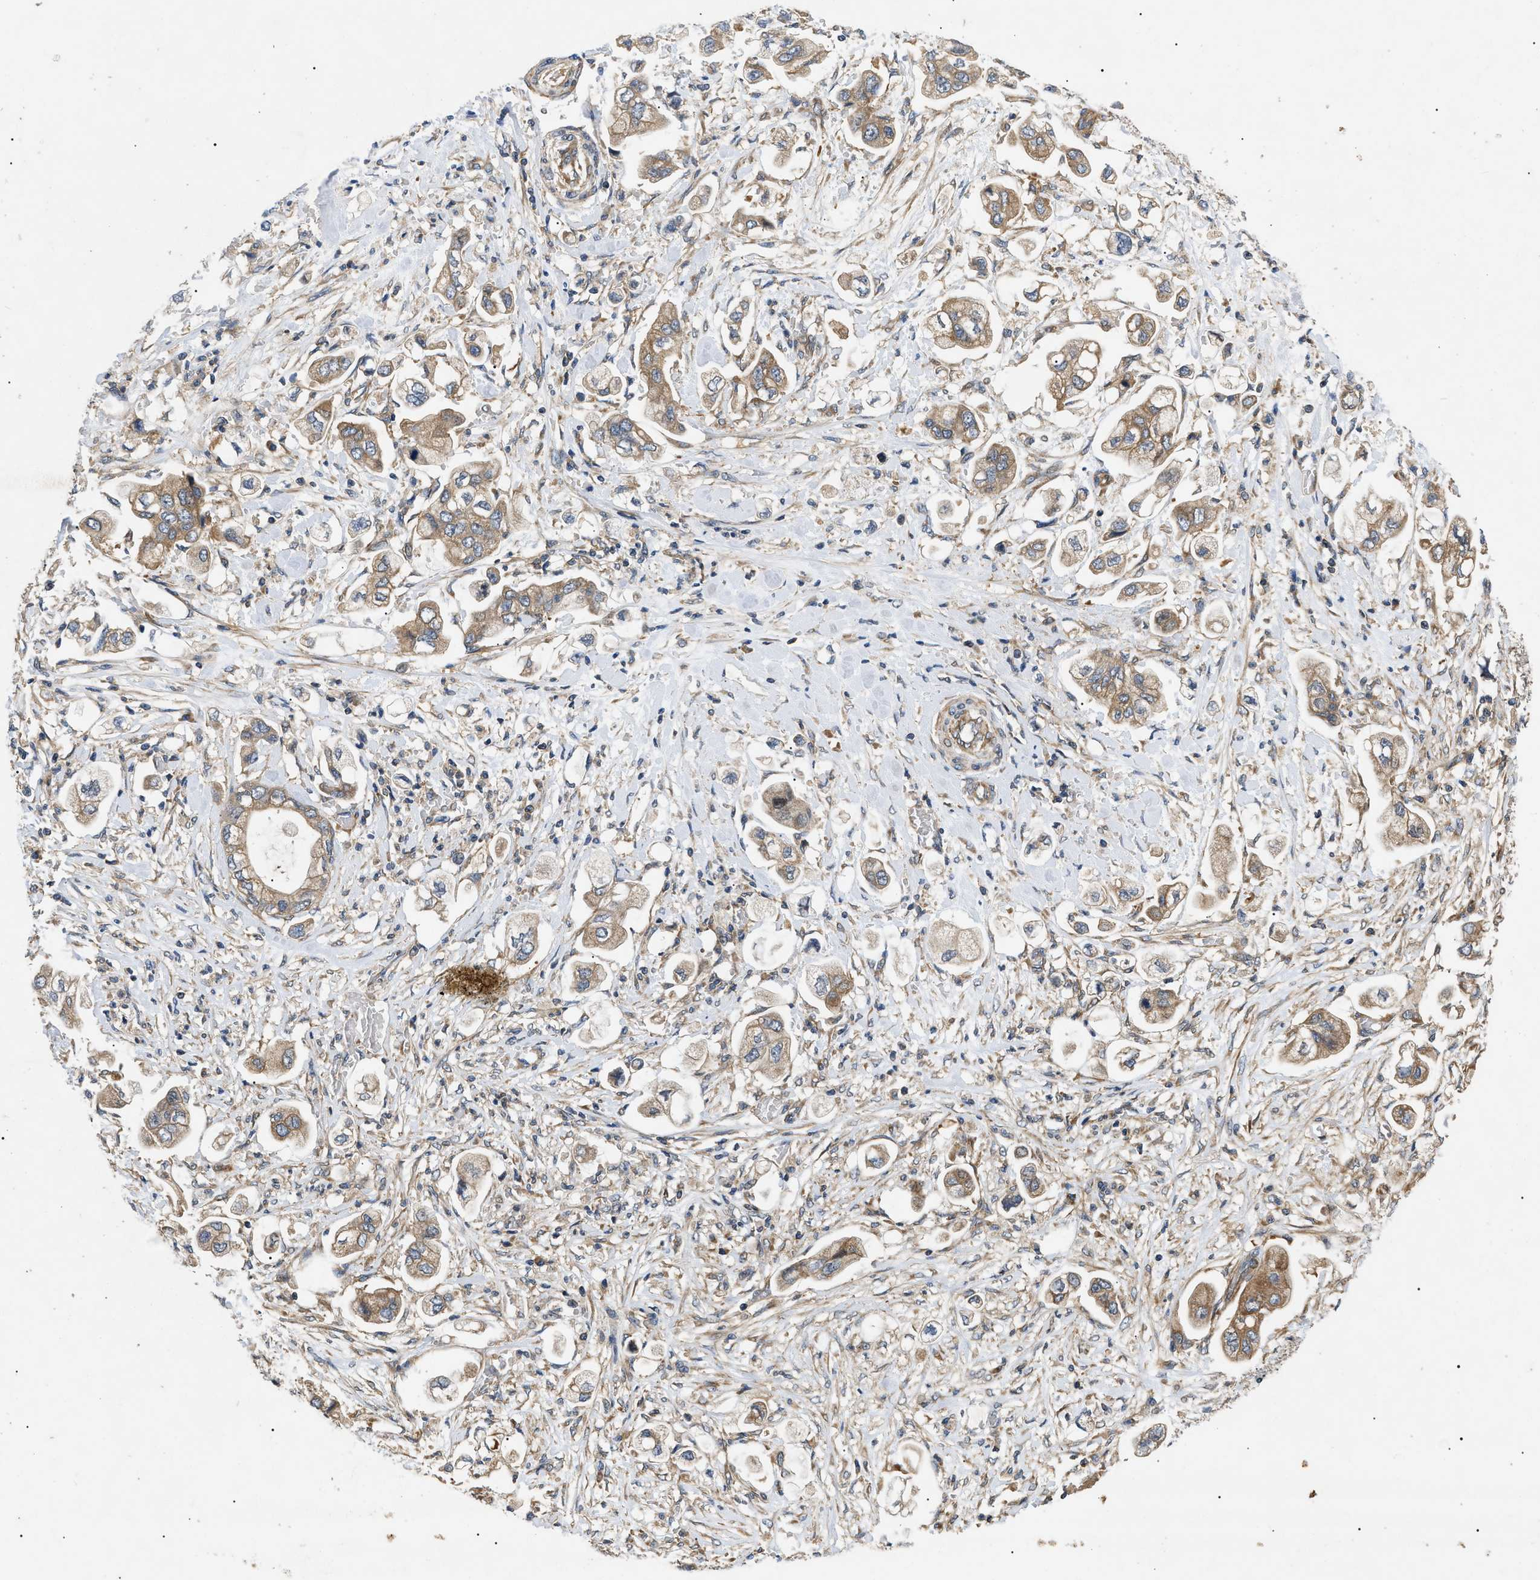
{"staining": {"intensity": "moderate", "quantity": ">75%", "location": "cytoplasmic/membranous"}, "tissue": "stomach cancer", "cell_type": "Tumor cells", "image_type": "cancer", "snomed": [{"axis": "morphology", "description": "Adenocarcinoma, NOS"}, {"axis": "topography", "description": "Stomach"}], "caption": "Immunohistochemical staining of stomach cancer reveals medium levels of moderate cytoplasmic/membranous protein positivity in approximately >75% of tumor cells.", "gene": "PPM1B", "patient": {"sex": "male", "age": 62}}